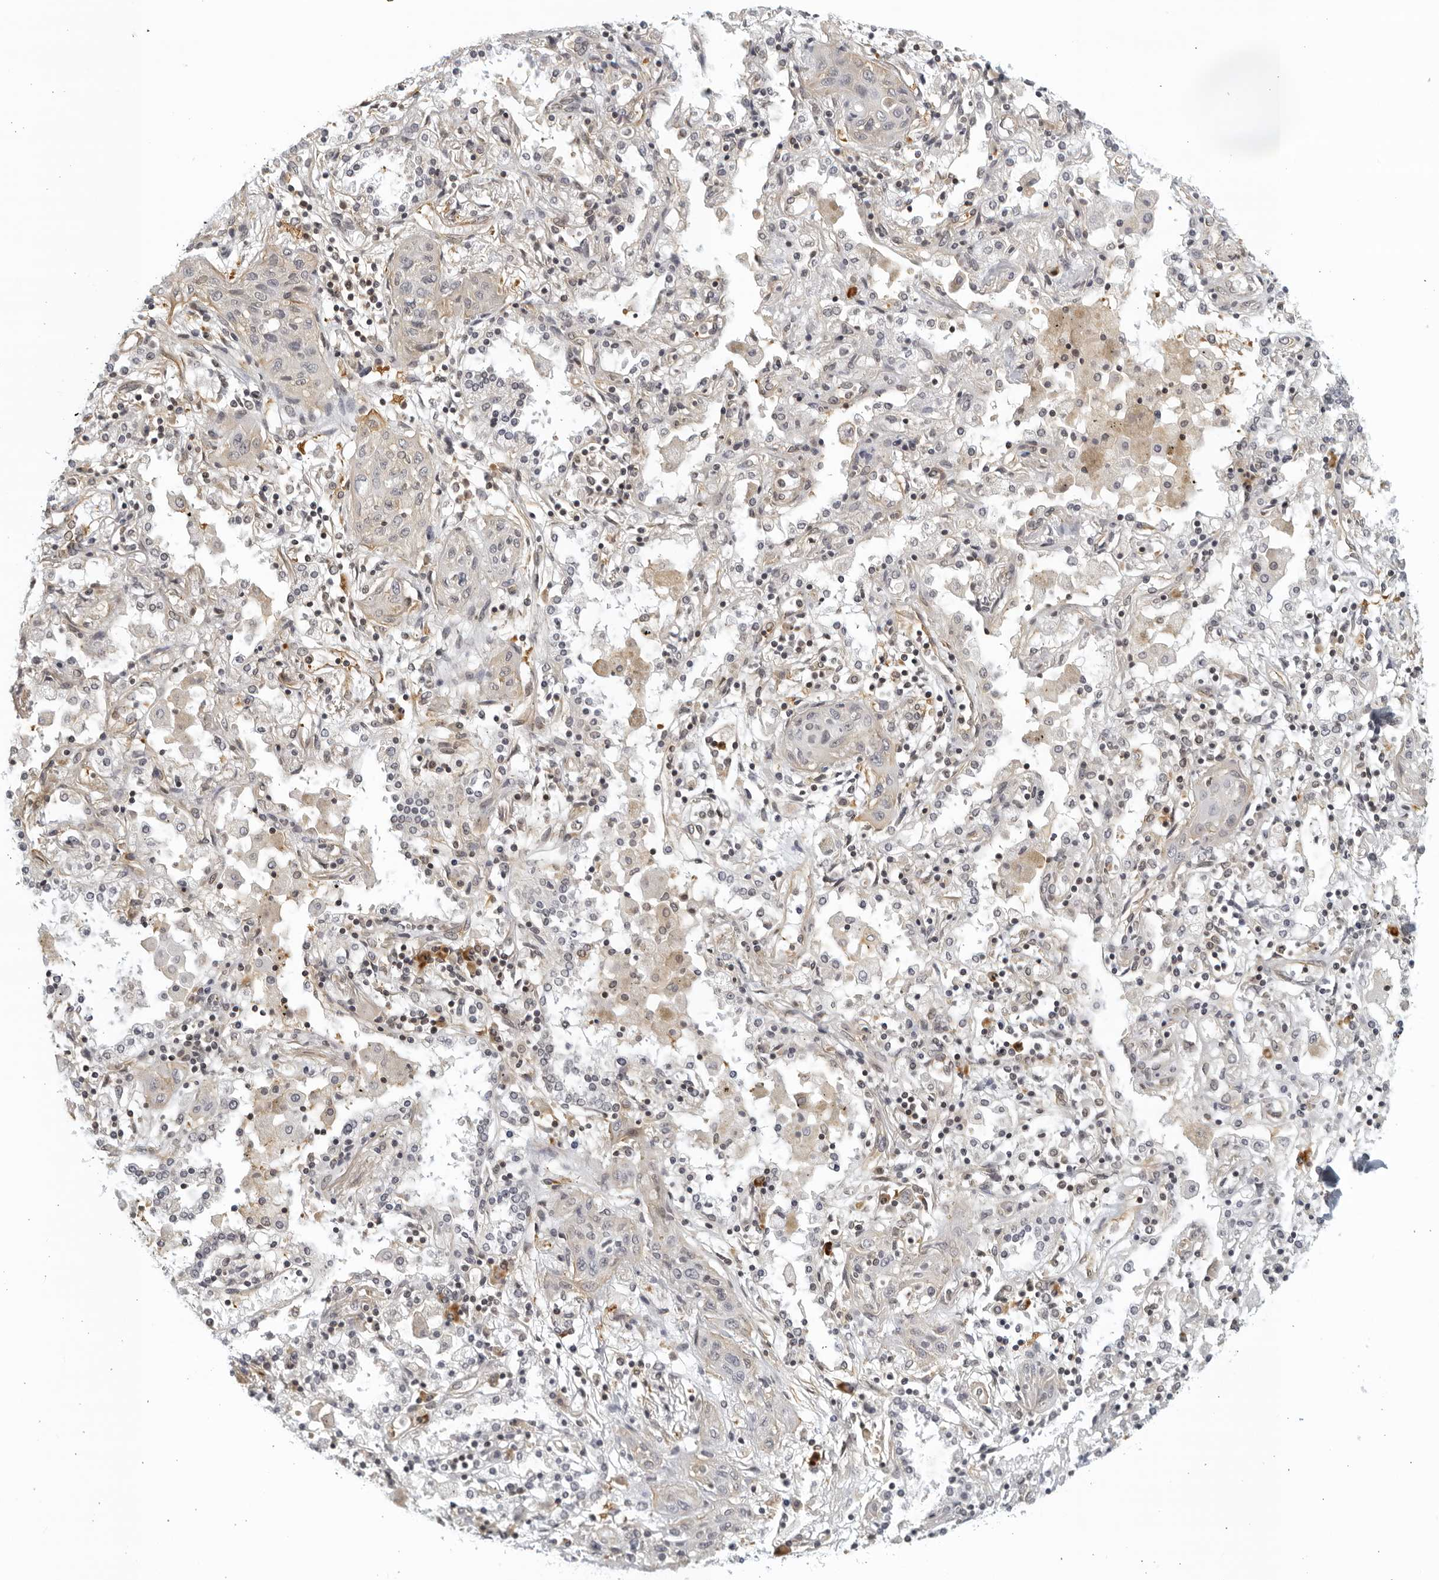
{"staining": {"intensity": "negative", "quantity": "none", "location": "none"}, "tissue": "lung cancer", "cell_type": "Tumor cells", "image_type": "cancer", "snomed": [{"axis": "morphology", "description": "Squamous cell carcinoma, NOS"}, {"axis": "topography", "description": "Lung"}], "caption": "DAB (3,3'-diaminobenzidine) immunohistochemical staining of human lung cancer (squamous cell carcinoma) displays no significant staining in tumor cells.", "gene": "SERTAD4", "patient": {"sex": "female", "age": 47}}